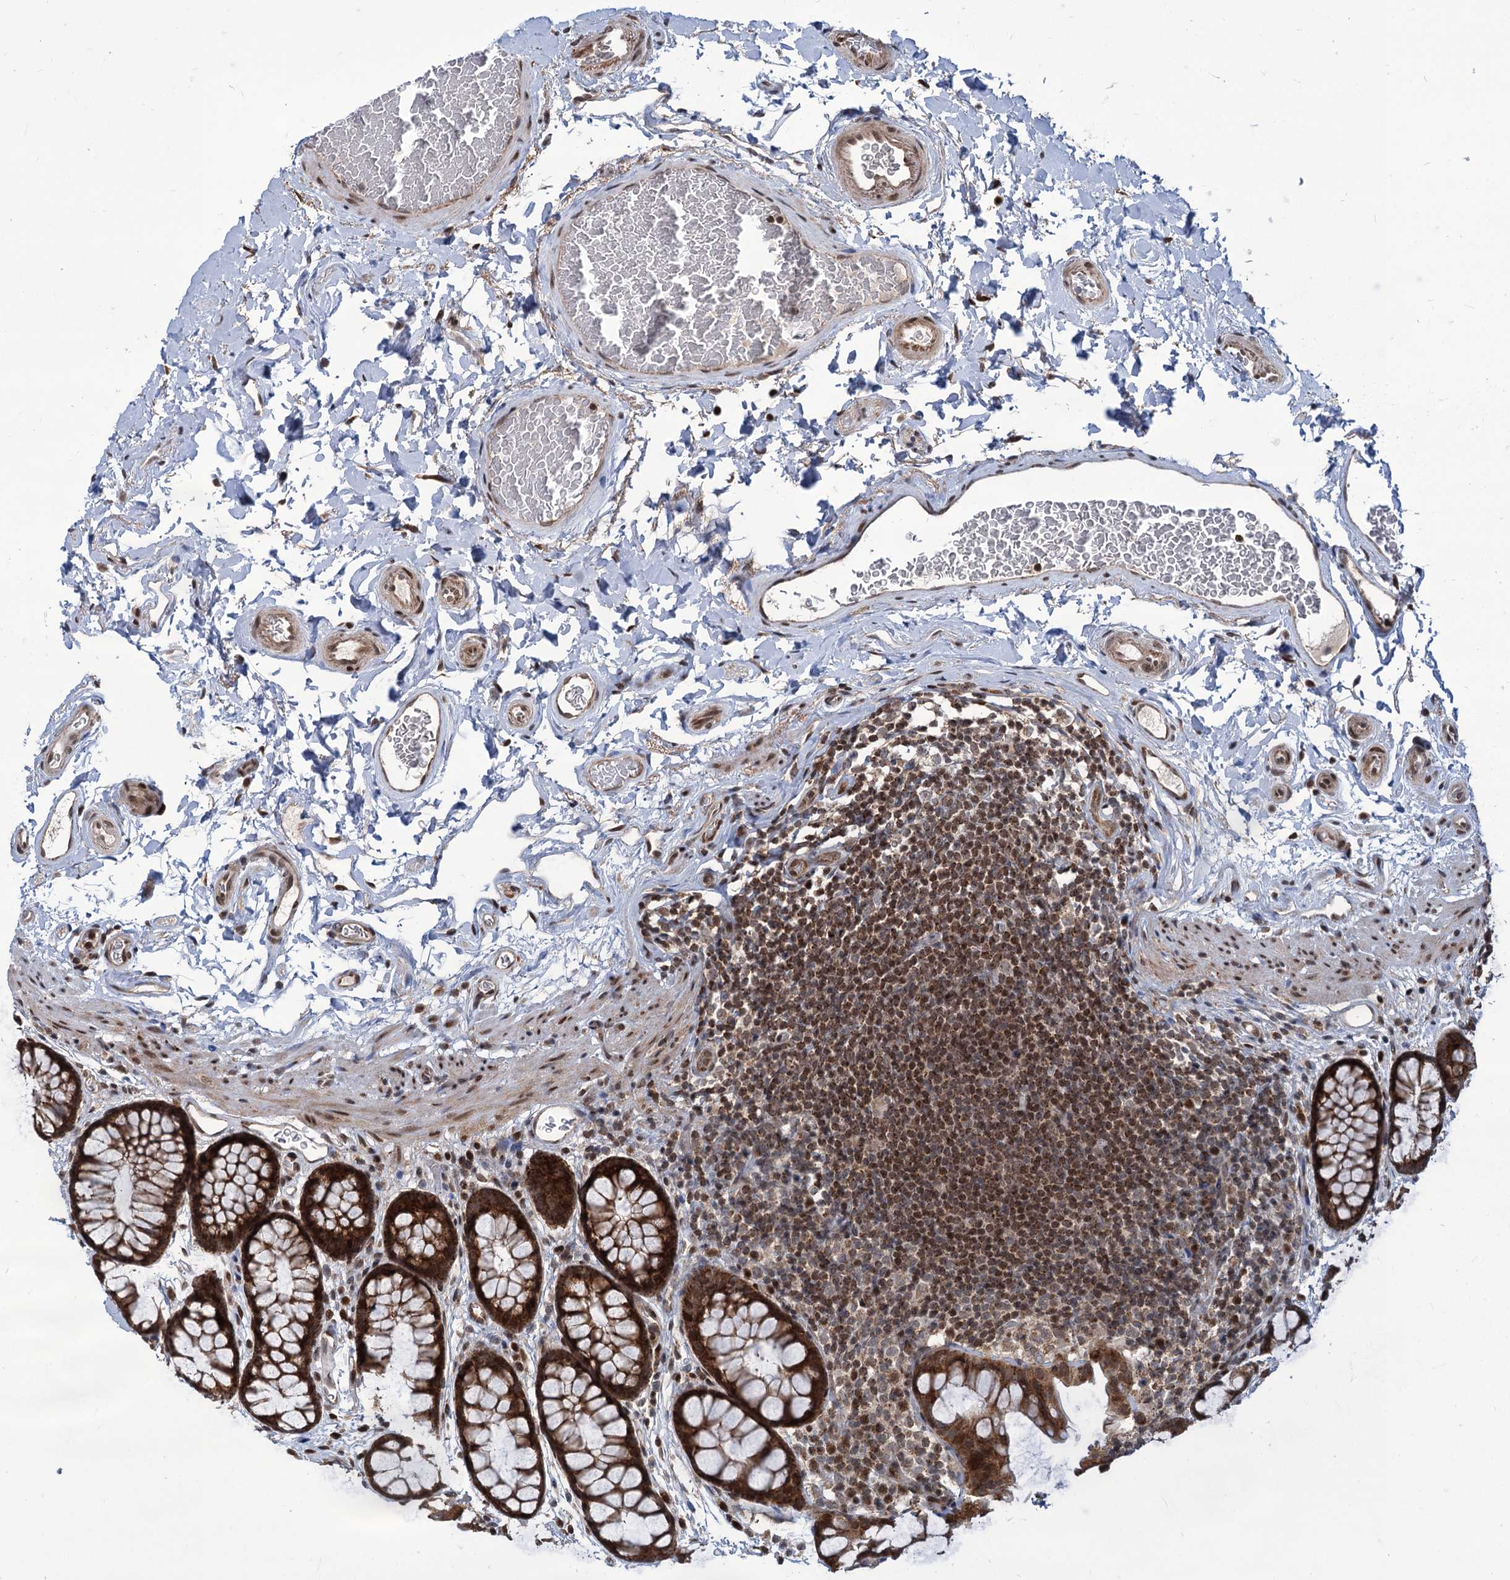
{"staining": {"intensity": "weak", "quantity": ">75%", "location": "cytoplasmic/membranous"}, "tissue": "colon", "cell_type": "Endothelial cells", "image_type": "normal", "snomed": [{"axis": "morphology", "description": "Normal tissue, NOS"}, {"axis": "topography", "description": "Colon"}], "caption": "Protein positivity by immunohistochemistry (IHC) exhibits weak cytoplasmic/membranous positivity in approximately >75% of endothelial cells in normal colon.", "gene": "PHC3", "patient": {"sex": "female", "age": 82}}